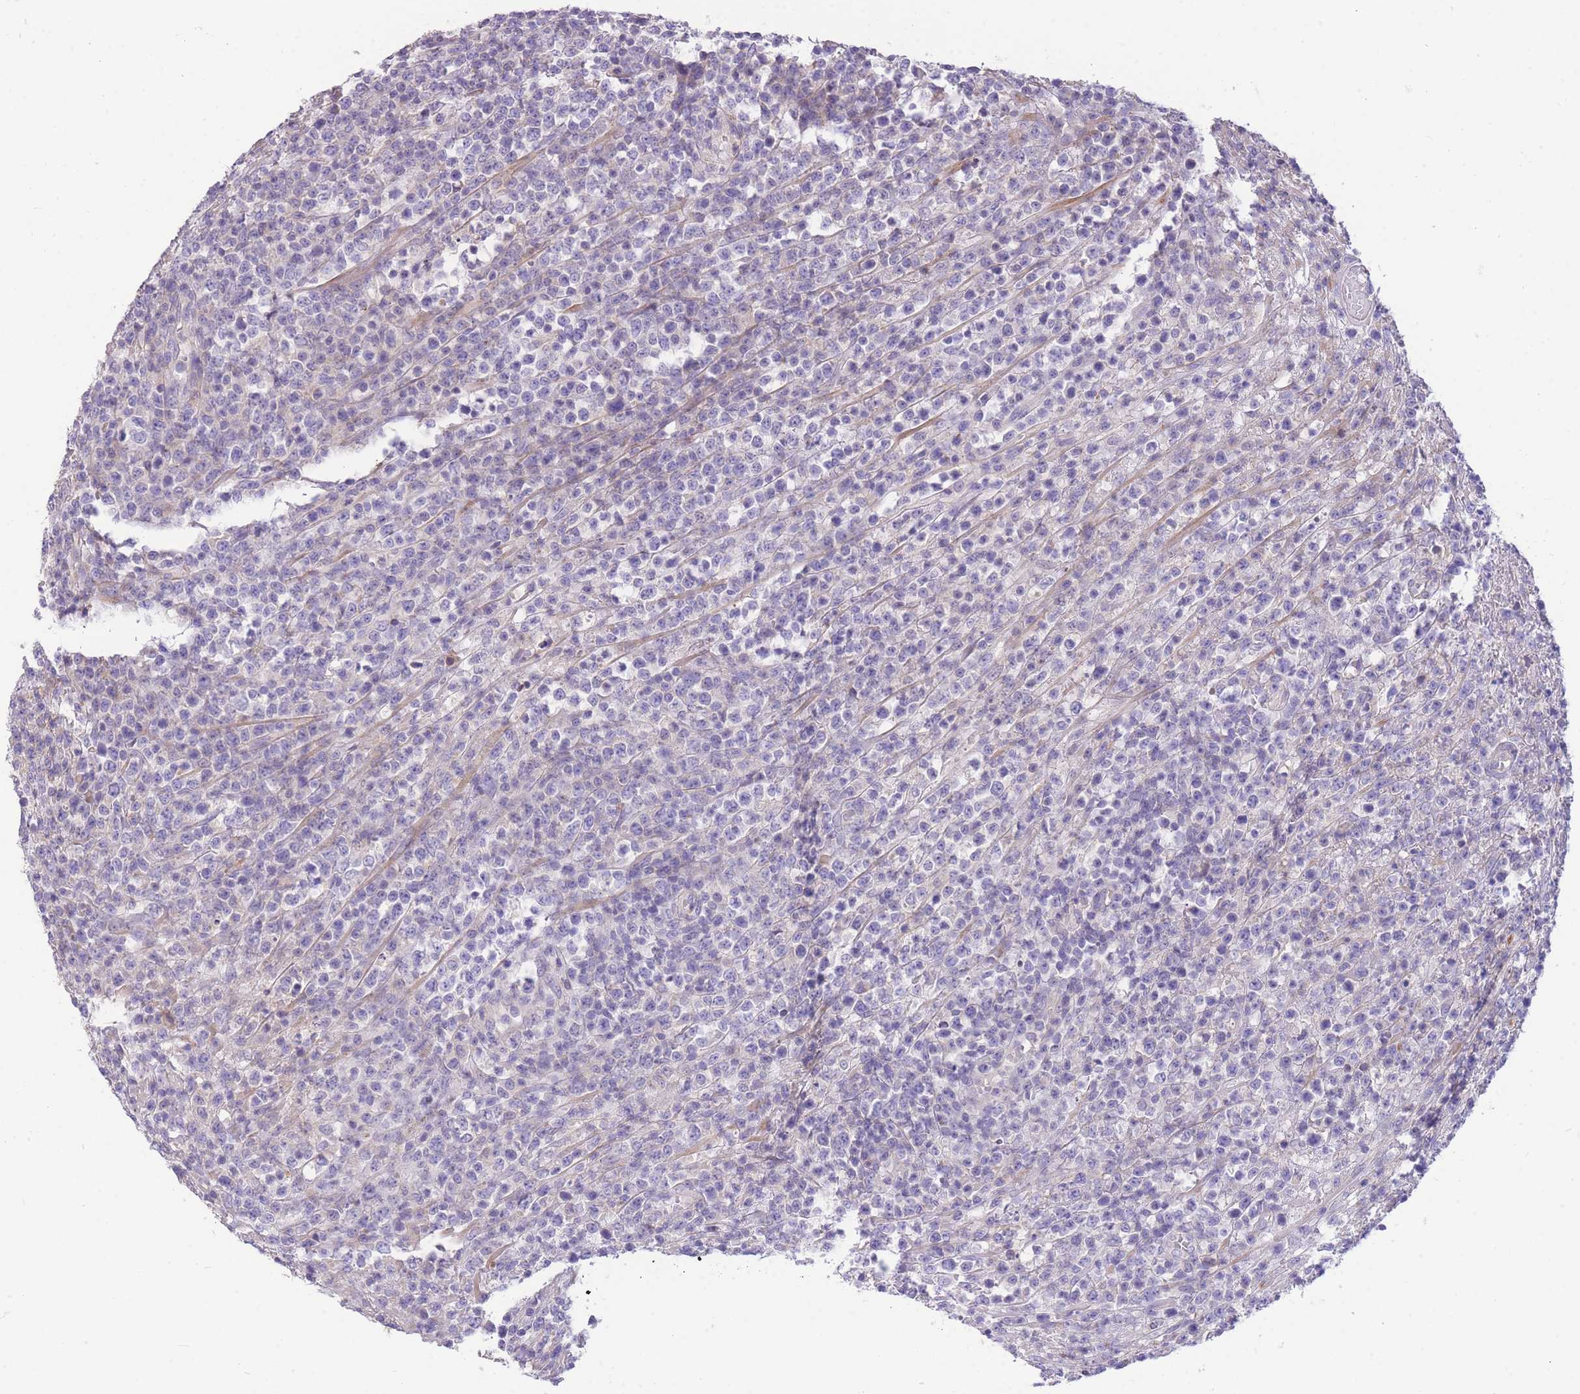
{"staining": {"intensity": "negative", "quantity": "none", "location": "none"}, "tissue": "lymphoma", "cell_type": "Tumor cells", "image_type": "cancer", "snomed": [{"axis": "morphology", "description": "Malignant lymphoma, non-Hodgkin's type, High grade"}, {"axis": "topography", "description": "Colon"}], "caption": "Lymphoma was stained to show a protein in brown. There is no significant expression in tumor cells. The staining was performed using DAB (3,3'-diaminobenzidine) to visualize the protein expression in brown, while the nuclei were stained in blue with hematoxylin (Magnification: 20x).", "gene": "OR5T1", "patient": {"sex": "female", "age": 53}}